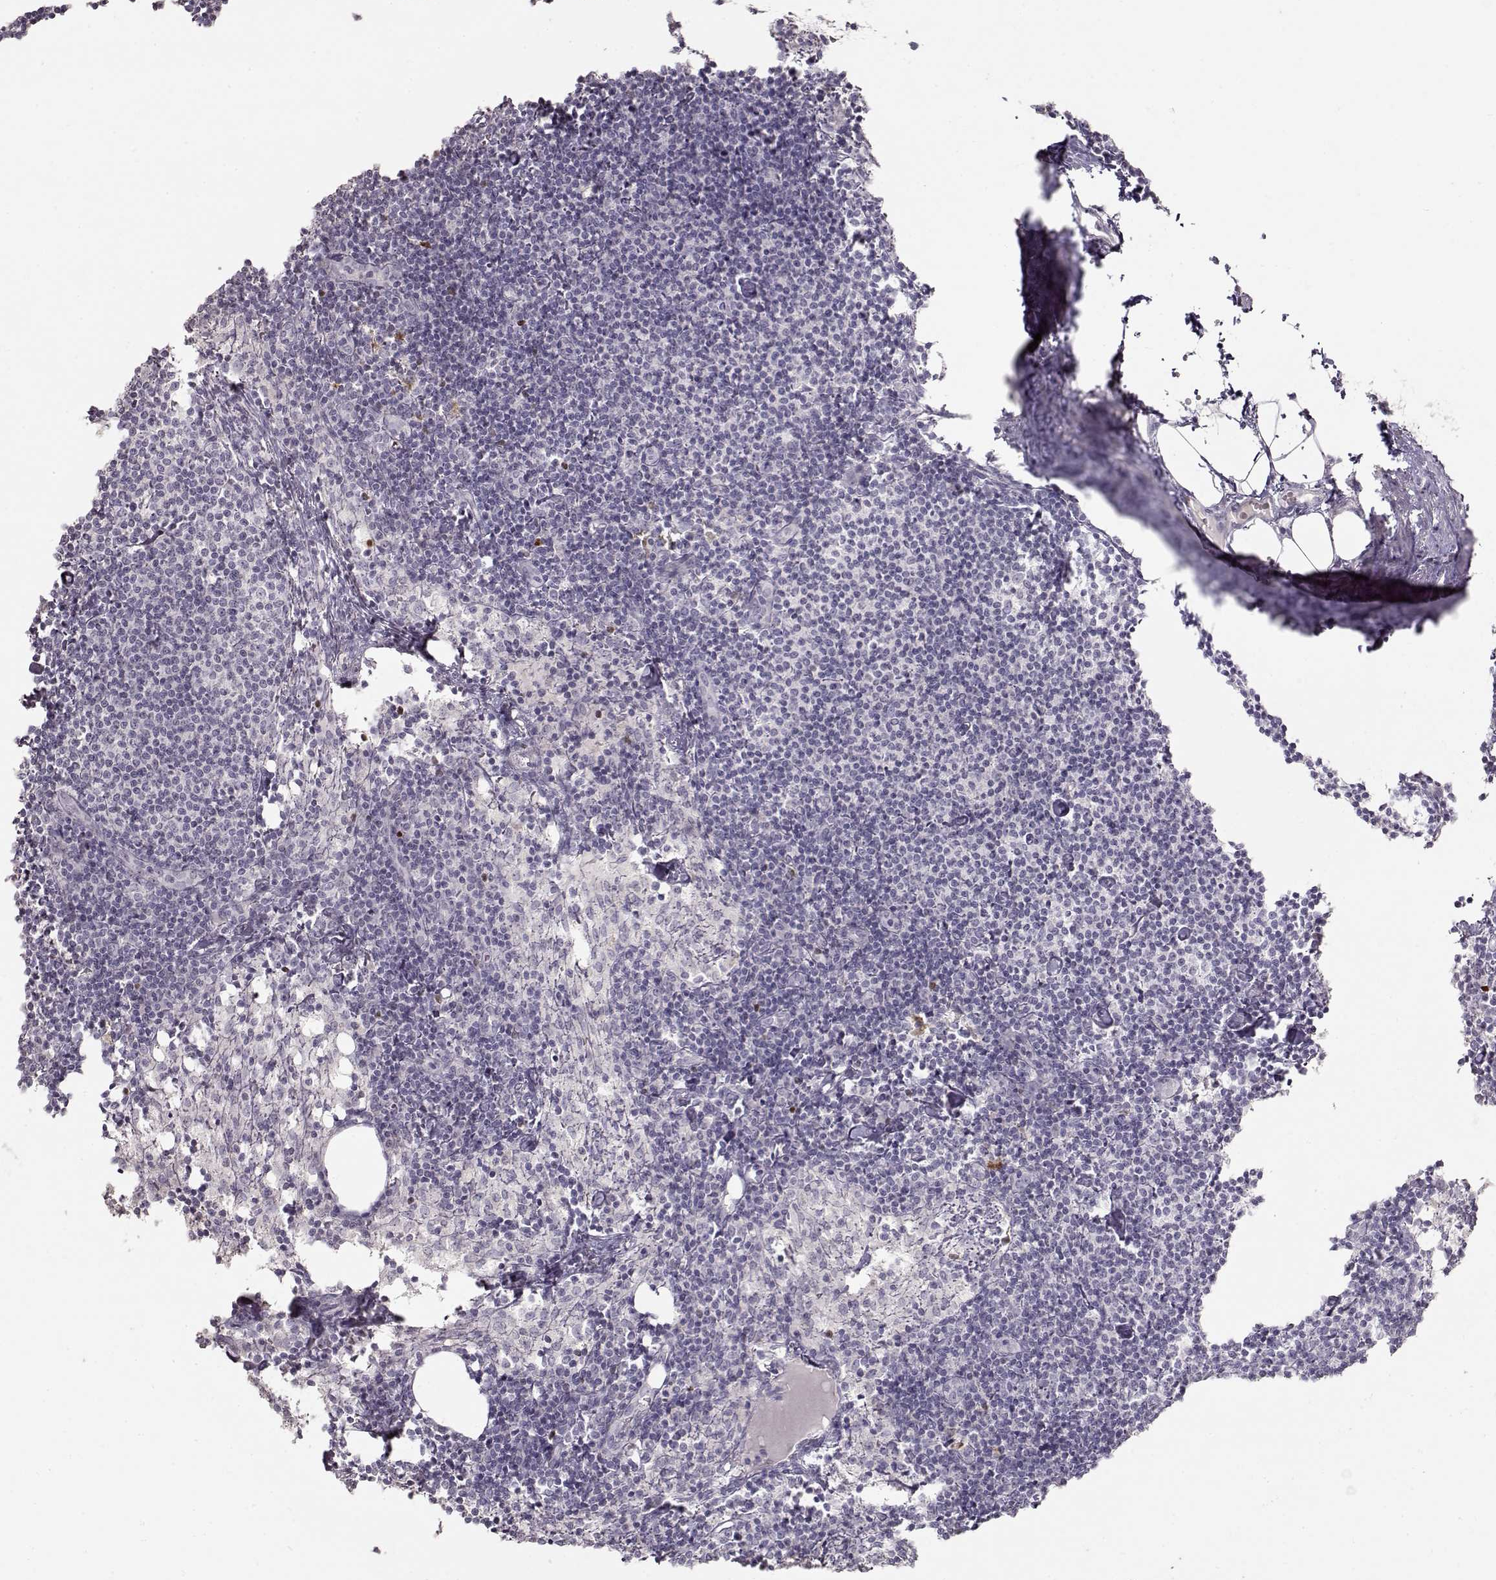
{"staining": {"intensity": "negative", "quantity": "none", "location": "none"}, "tissue": "lymph node", "cell_type": "Germinal center cells", "image_type": "normal", "snomed": [{"axis": "morphology", "description": "Normal tissue, NOS"}, {"axis": "topography", "description": "Lymph node"}], "caption": "DAB (3,3'-diaminobenzidine) immunohistochemical staining of benign human lymph node displays no significant expression in germinal center cells.", "gene": "S100B", "patient": {"sex": "female", "age": 52}}